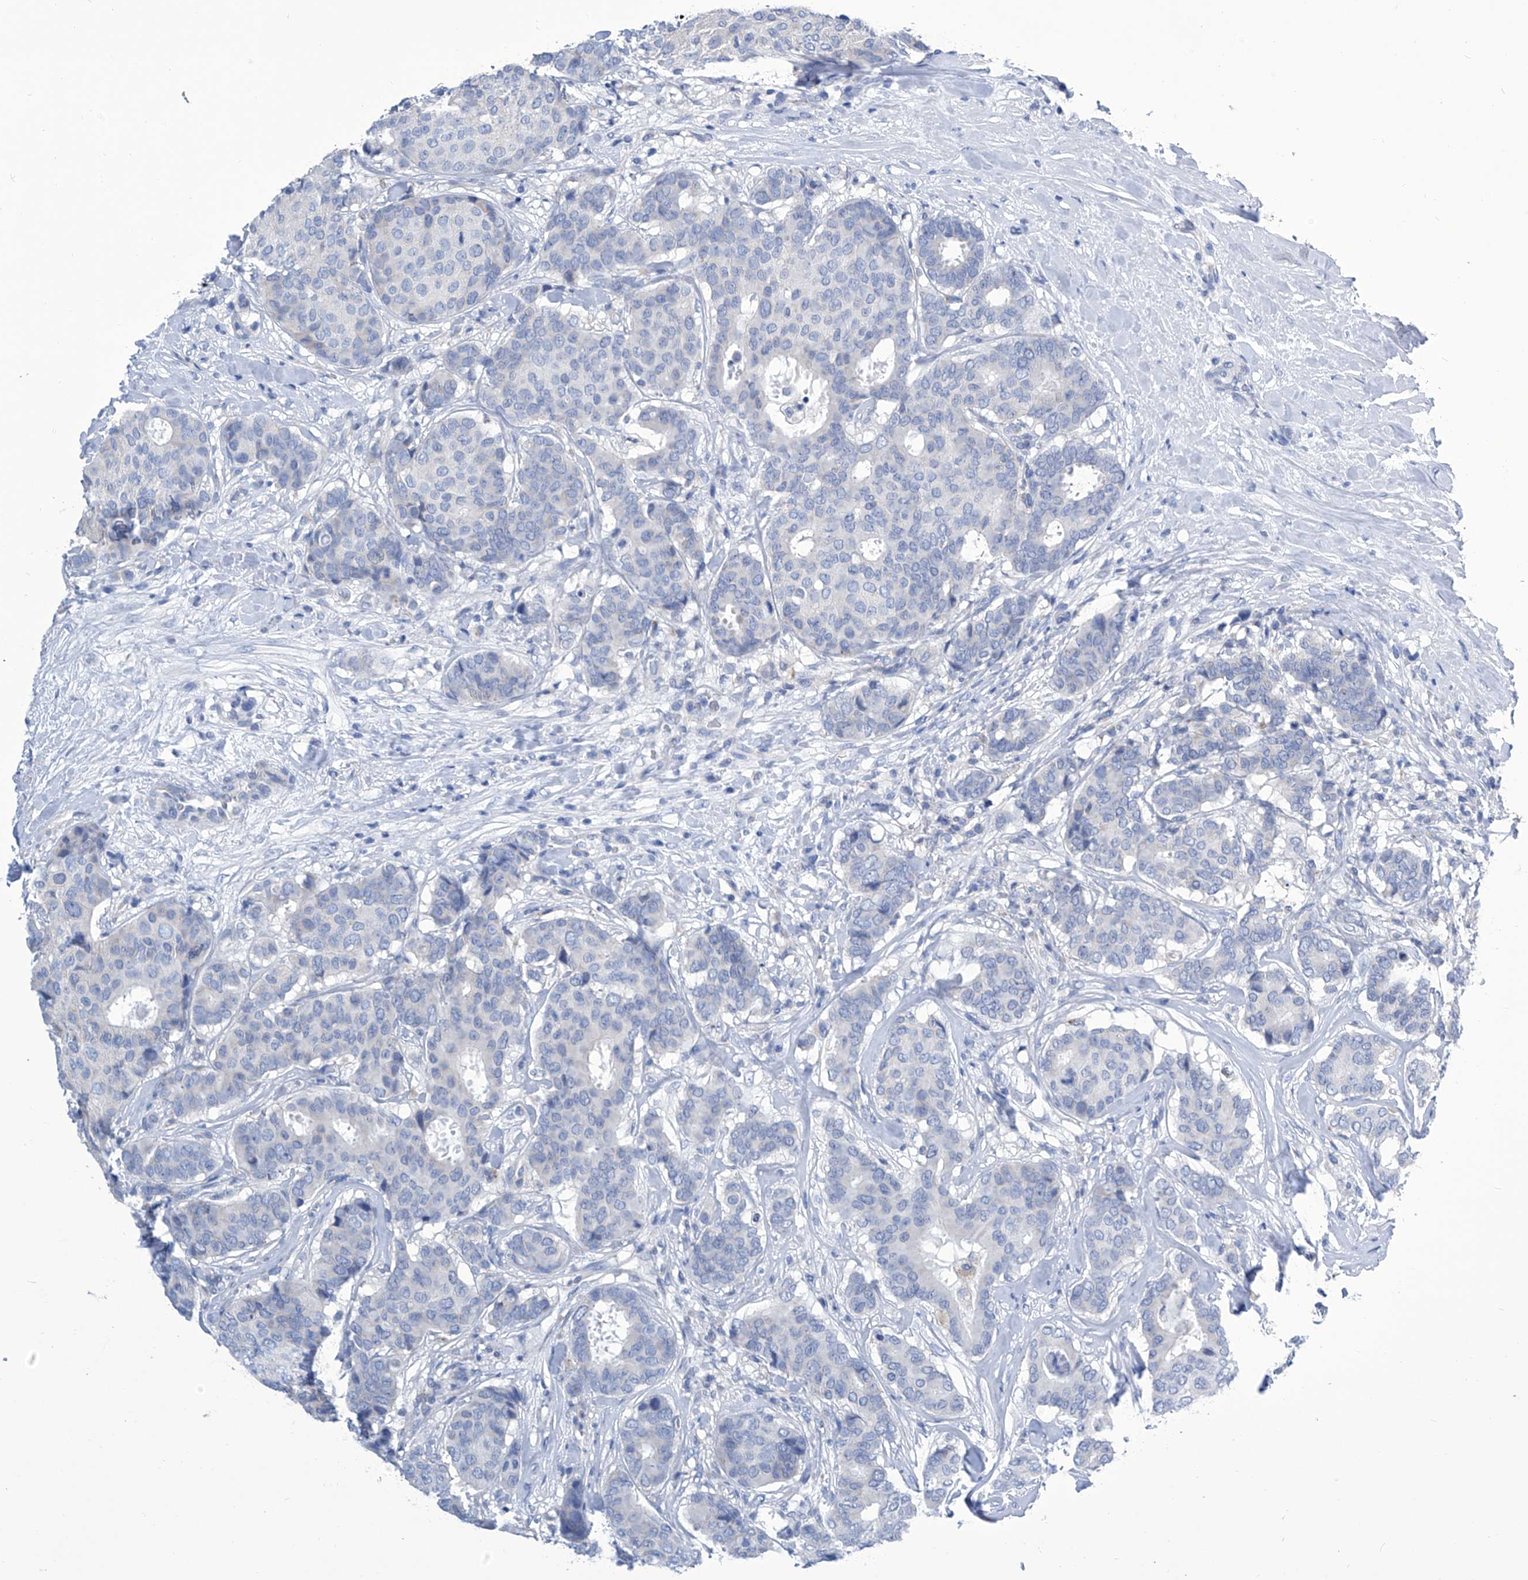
{"staining": {"intensity": "negative", "quantity": "none", "location": "none"}, "tissue": "breast cancer", "cell_type": "Tumor cells", "image_type": "cancer", "snomed": [{"axis": "morphology", "description": "Duct carcinoma"}, {"axis": "topography", "description": "Breast"}], "caption": "DAB (3,3'-diaminobenzidine) immunohistochemical staining of human infiltrating ductal carcinoma (breast) displays no significant expression in tumor cells.", "gene": "IMPA2", "patient": {"sex": "female", "age": 75}}